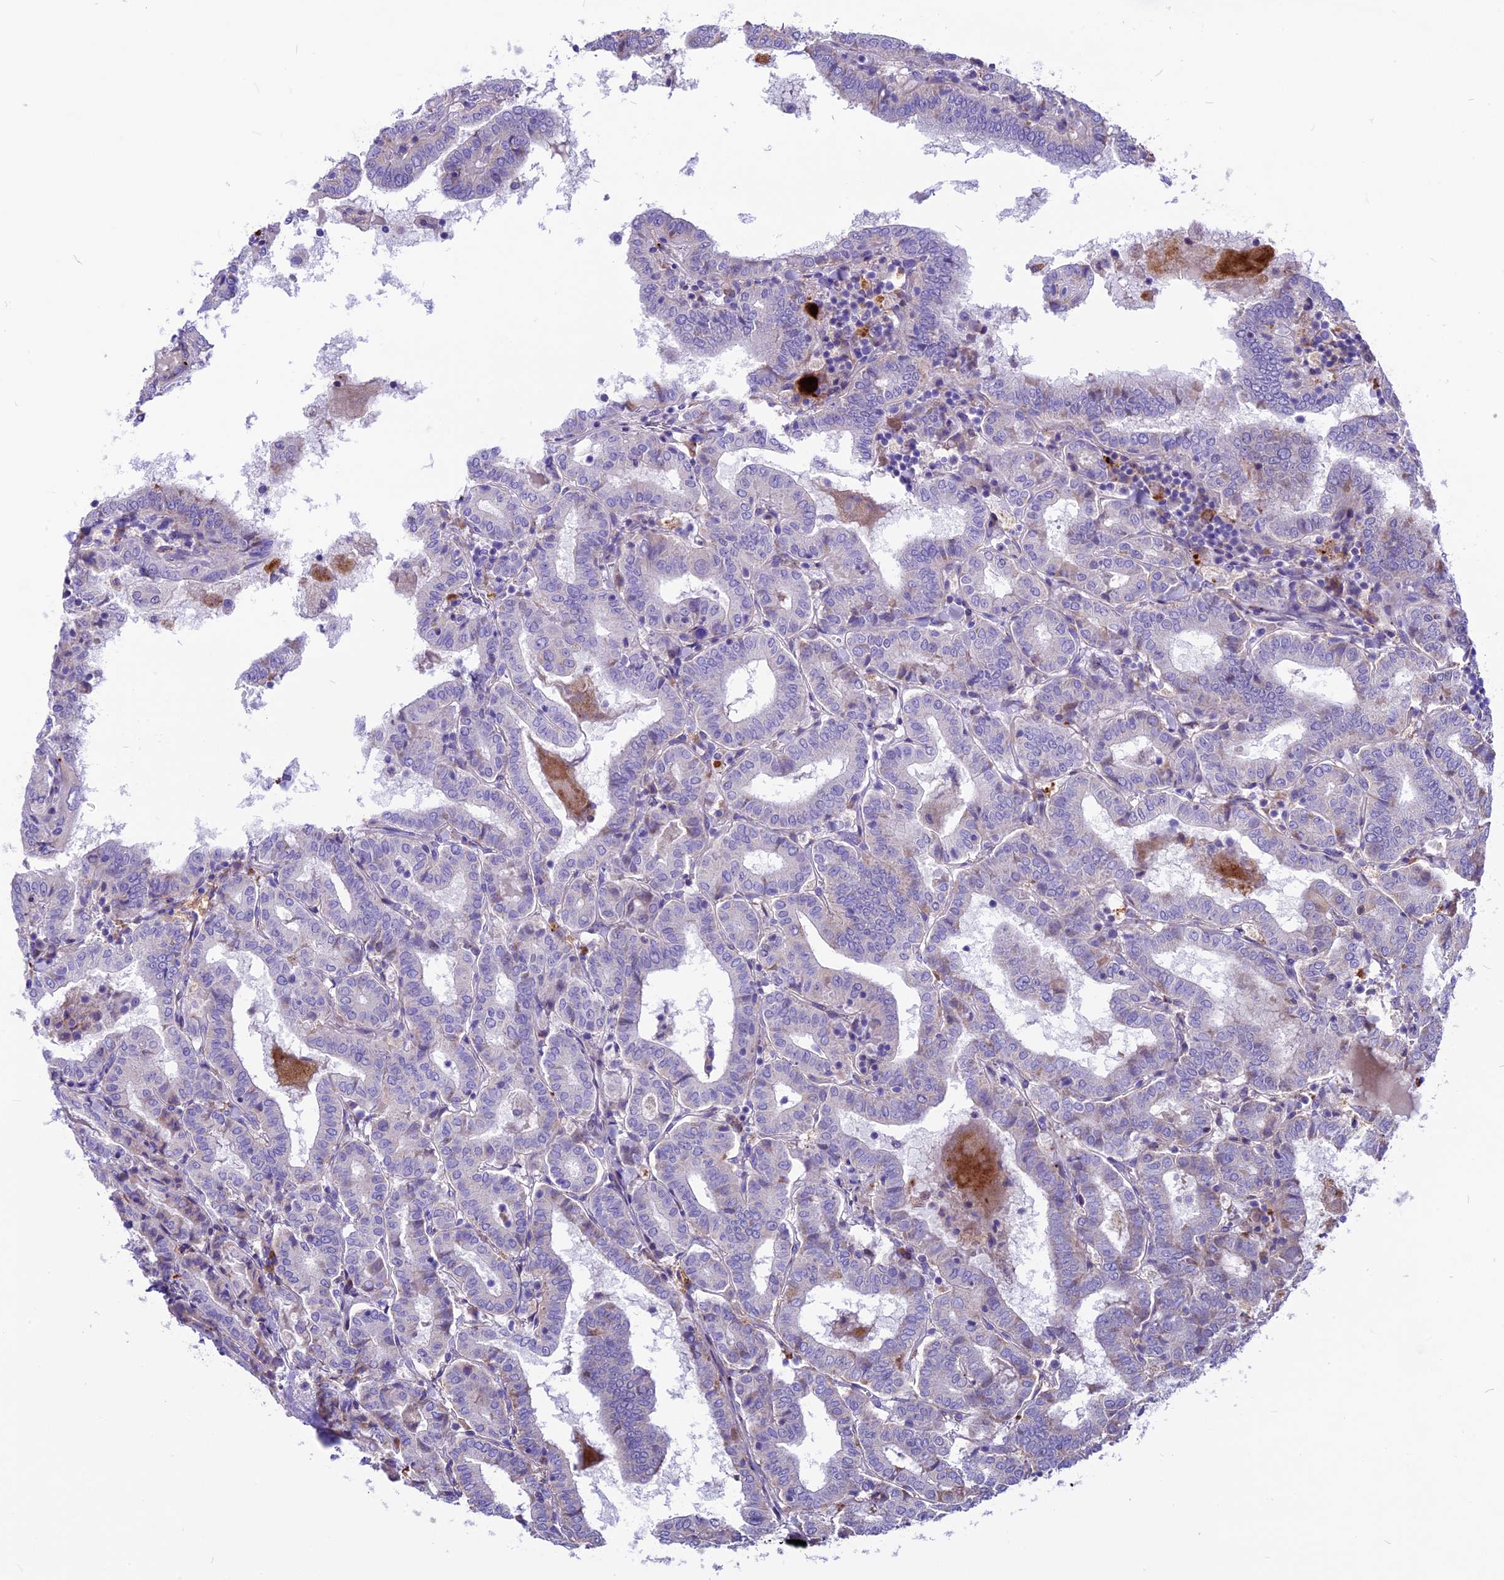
{"staining": {"intensity": "negative", "quantity": "none", "location": "none"}, "tissue": "thyroid cancer", "cell_type": "Tumor cells", "image_type": "cancer", "snomed": [{"axis": "morphology", "description": "Papillary adenocarcinoma, NOS"}, {"axis": "topography", "description": "Thyroid gland"}], "caption": "Thyroid cancer (papillary adenocarcinoma) stained for a protein using immunohistochemistry displays no staining tumor cells.", "gene": "THRSP", "patient": {"sex": "female", "age": 72}}